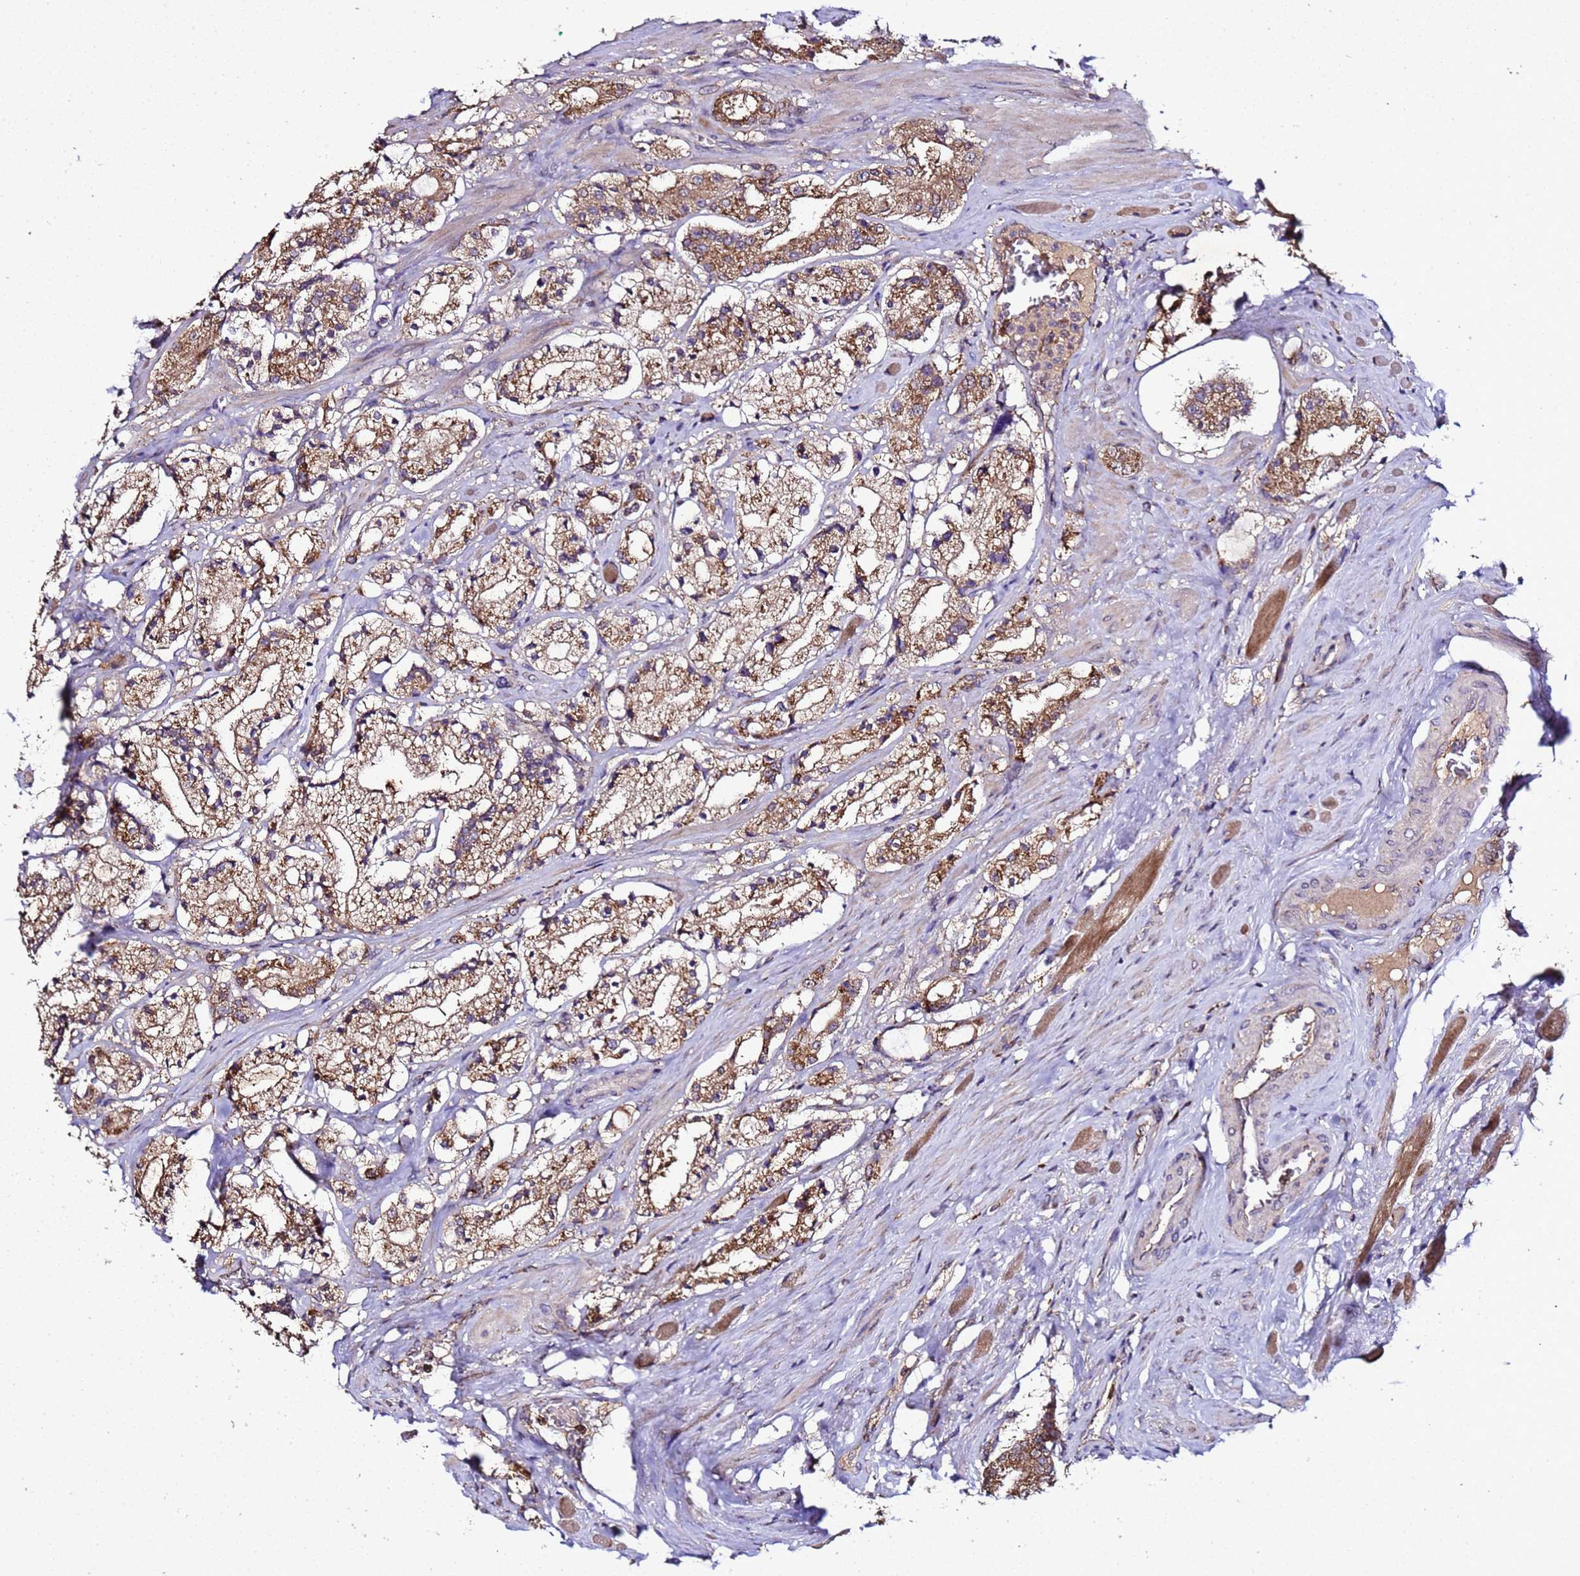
{"staining": {"intensity": "moderate", "quantity": ">75%", "location": "cytoplasmic/membranous"}, "tissue": "prostate cancer", "cell_type": "Tumor cells", "image_type": "cancer", "snomed": [{"axis": "morphology", "description": "Adenocarcinoma, High grade"}, {"axis": "topography", "description": "Prostate"}], "caption": "Adenocarcinoma (high-grade) (prostate) stained with immunohistochemistry (IHC) reveals moderate cytoplasmic/membranous staining in approximately >75% of tumor cells.", "gene": "HSPBAP1", "patient": {"sex": "male", "age": 64}}